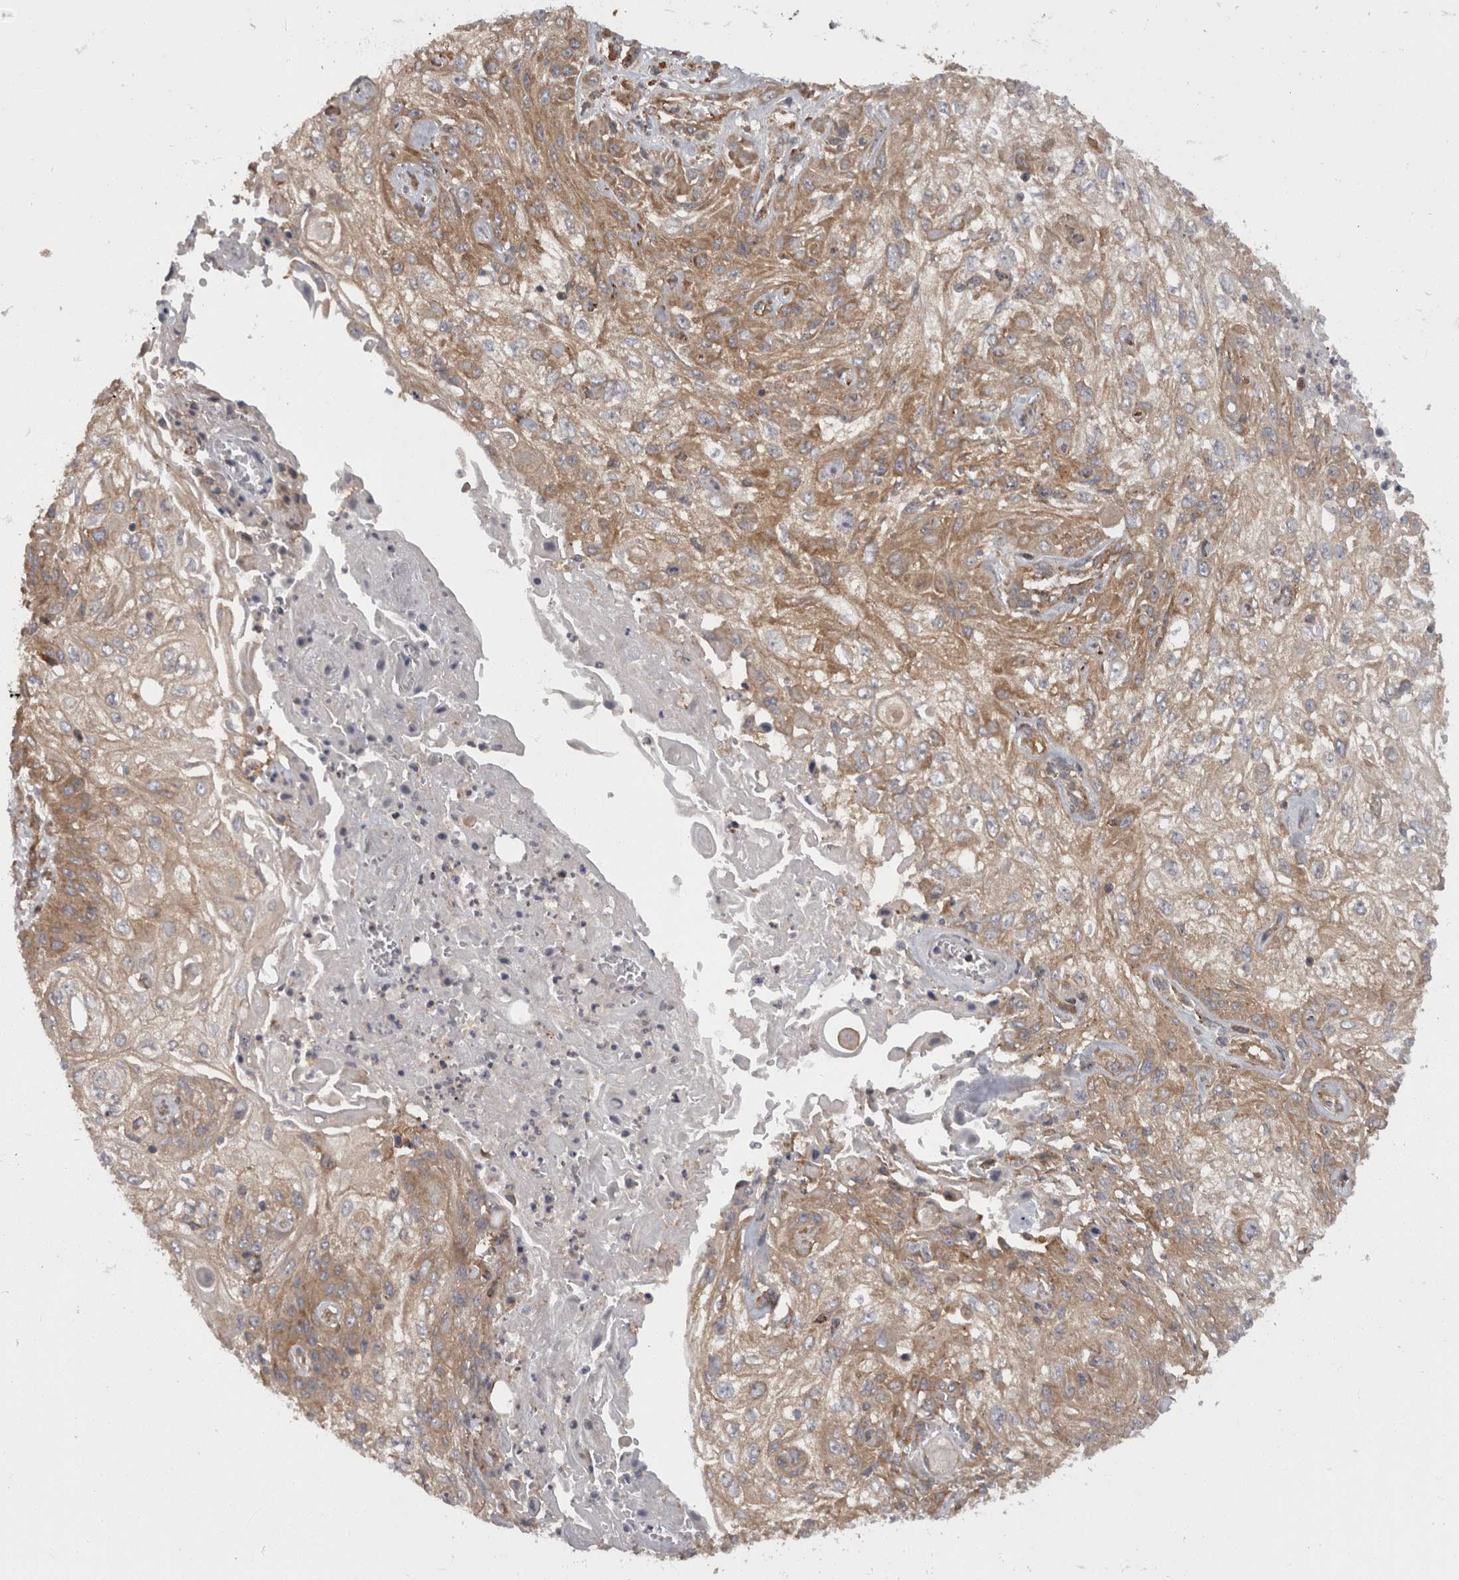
{"staining": {"intensity": "moderate", "quantity": ">75%", "location": "cytoplasmic/membranous"}, "tissue": "skin cancer", "cell_type": "Tumor cells", "image_type": "cancer", "snomed": [{"axis": "morphology", "description": "Squamous cell carcinoma, NOS"}, {"axis": "morphology", "description": "Squamous cell carcinoma, metastatic, NOS"}, {"axis": "topography", "description": "Skin"}, {"axis": "topography", "description": "Lymph node"}], "caption": "Protein analysis of skin cancer (squamous cell carcinoma) tissue exhibits moderate cytoplasmic/membranous staining in approximately >75% of tumor cells. Ihc stains the protein of interest in brown and the nuclei are stained blue.", "gene": "SMCR8", "patient": {"sex": "male", "age": 75}}